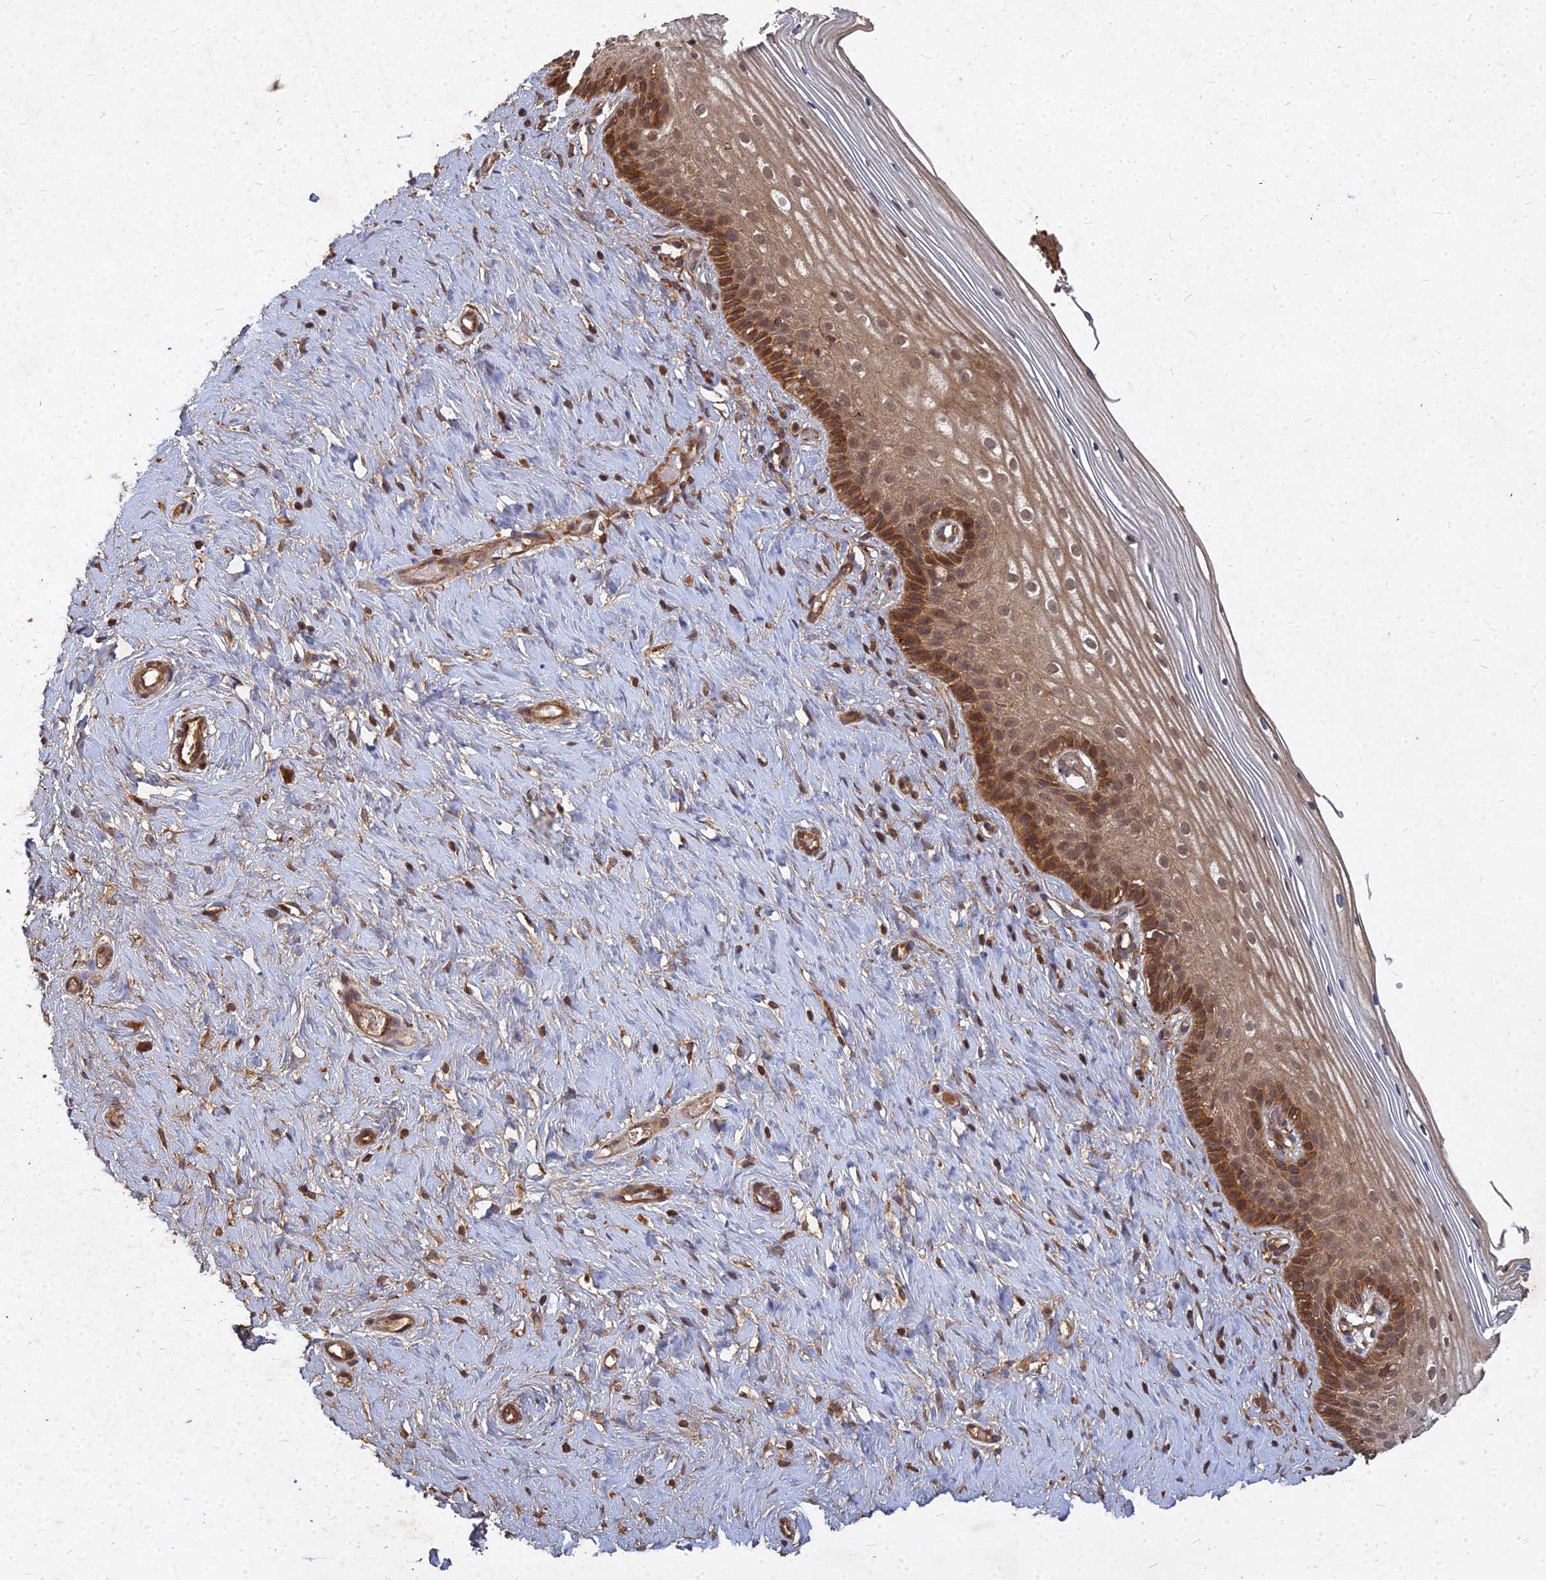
{"staining": {"intensity": "moderate", "quantity": ">75%", "location": "cytoplasmic/membranous"}, "tissue": "cervix", "cell_type": "Glandular cells", "image_type": "normal", "snomed": [{"axis": "morphology", "description": "Normal tissue, NOS"}, {"axis": "topography", "description": "Cervix"}], "caption": "About >75% of glandular cells in benign cervix exhibit moderate cytoplasmic/membranous protein positivity as visualized by brown immunohistochemical staining.", "gene": "UBE2W", "patient": {"sex": "female", "age": 33}}